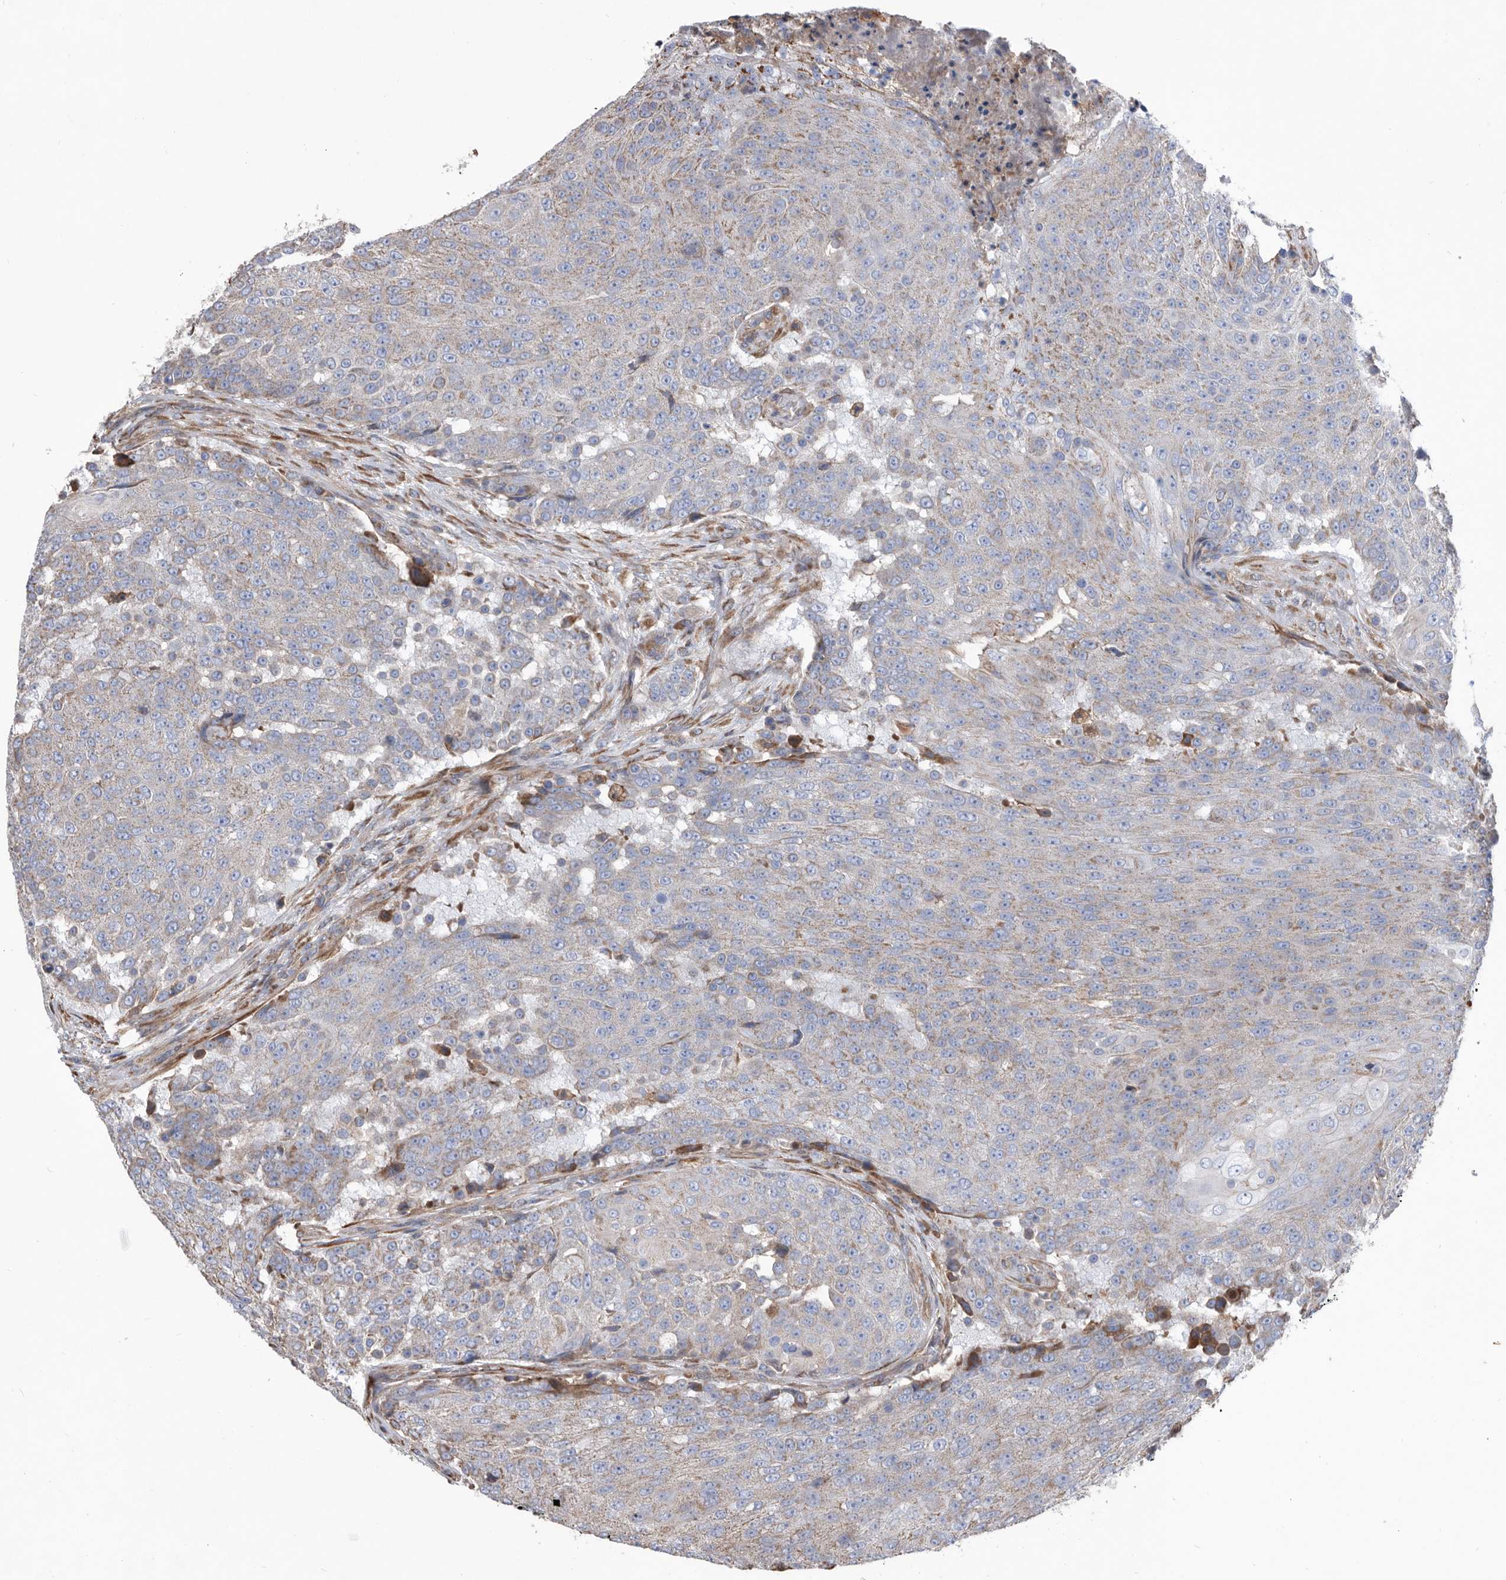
{"staining": {"intensity": "weak", "quantity": "25%-75%", "location": "cytoplasmic/membranous"}, "tissue": "urothelial cancer", "cell_type": "Tumor cells", "image_type": "cancer", "snomed": [{"axis": "morphology", "description": "Urothelial carcinoma, High grade"}, {"axis": "topography", "description": "Urinary bladder"}], "caption": "An image of urothelial cancer stained for a protein exhibits weak cytoplasmic/membranous brown staining in tumor cells. (Brightfield microscopy of DAB IHC at high magnification).", "gene": "ATP13A3", "patient": {"sex": "female", "age": 63}}